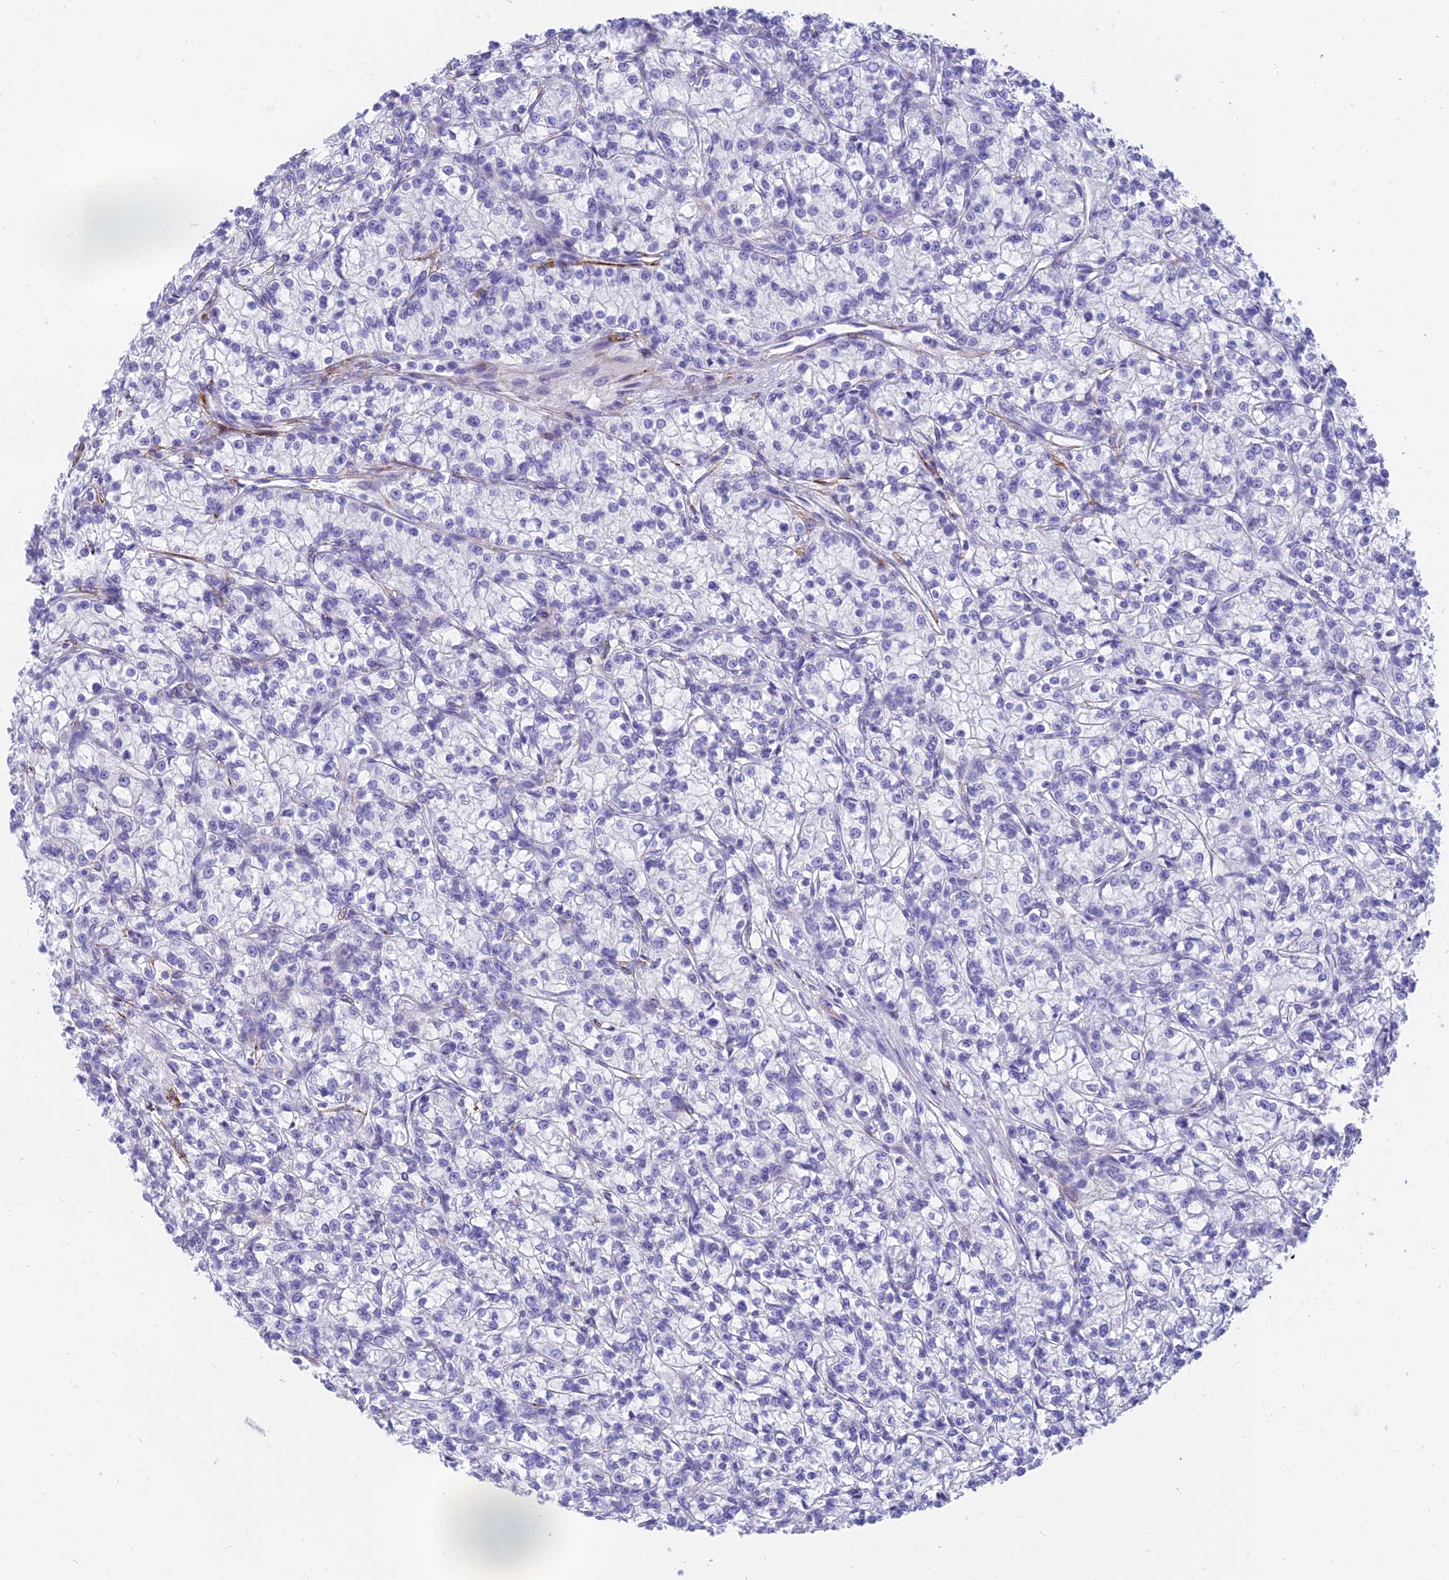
{"staining": {"intensity": "negative", "quantity": "none", "location": "none"}, "tissue": "renal cancer", "cell_type": "Tumor cells", "image_type": "cancer", "snomed": [{"axis": "morphology", "description": "Adenocarcinoma, NOS"}, {"axis": "topography", "description": "Kidney"}], "caption": "An IHC photomicrograph of renal cancer is shown. There is no staining in tumor cells of renal cancer. The staining is performed using DAB (3,3'-diaminobenzidine) brown chromogen with nuclei counter-stained in using hematoxylin.", "gene": "SLC36A2", "patient": {"sex": "female", "age": 59}}